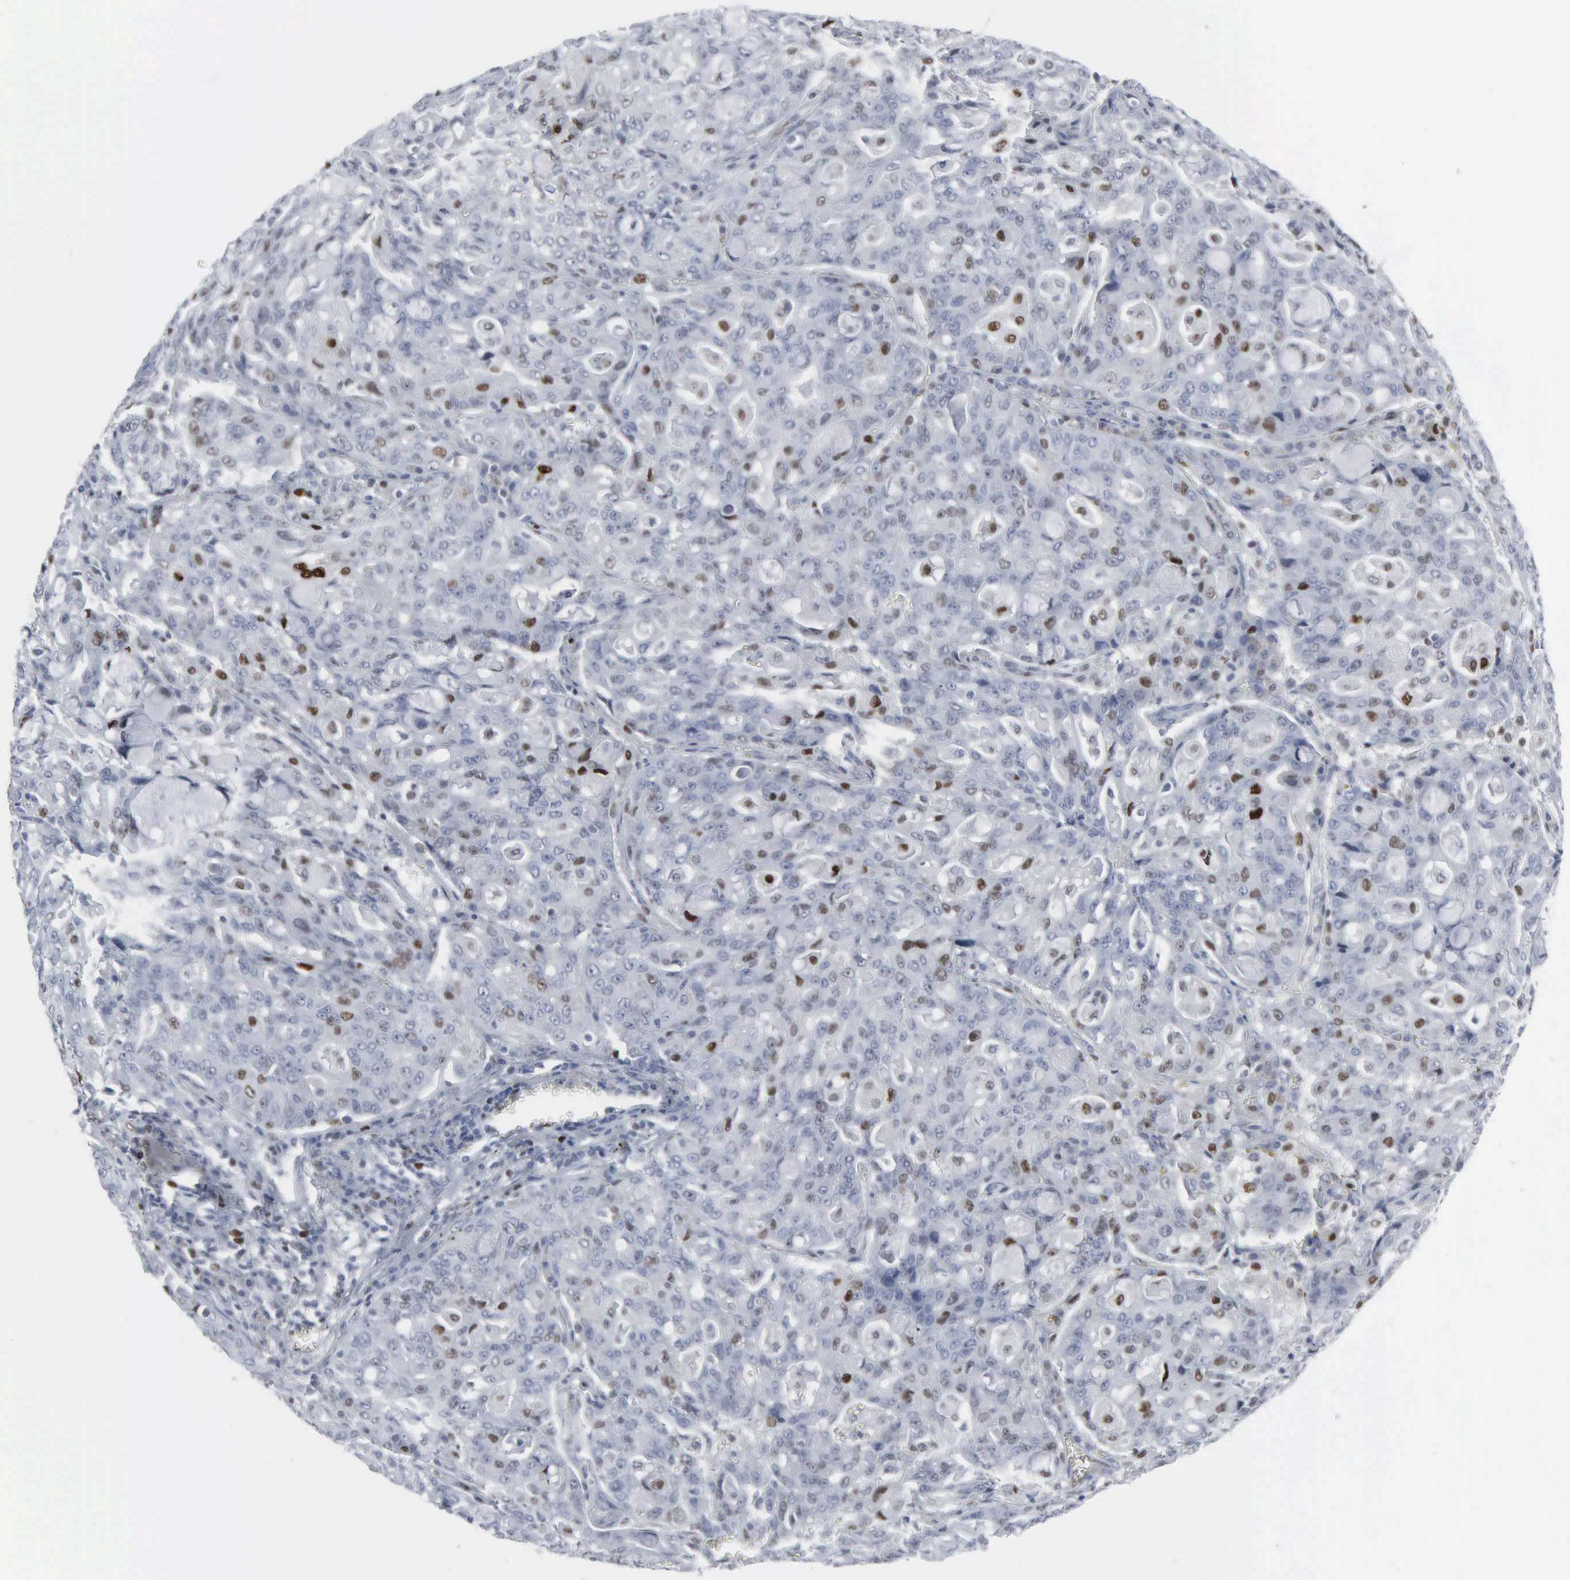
{"staining": {"intensity": "moderate", "quantity": "<25%", "location": "nuclear"}, "tissue": "lung cancer", "cell_type": "Tumor cells", "image_type": "cancer", "snomed": [{"axis": "morphology", "description": "Adenocarcinoma, NOS"}, {"axis": "topography", "description": "Lung"}], "caption": "Protein analysis of lung cancer (adenocarcinoma) tissue shows moderate nuclear staining in about <25% of tumor cells.", "gene": "CCND3", "patient": {"sex": "female", "age": 44}}